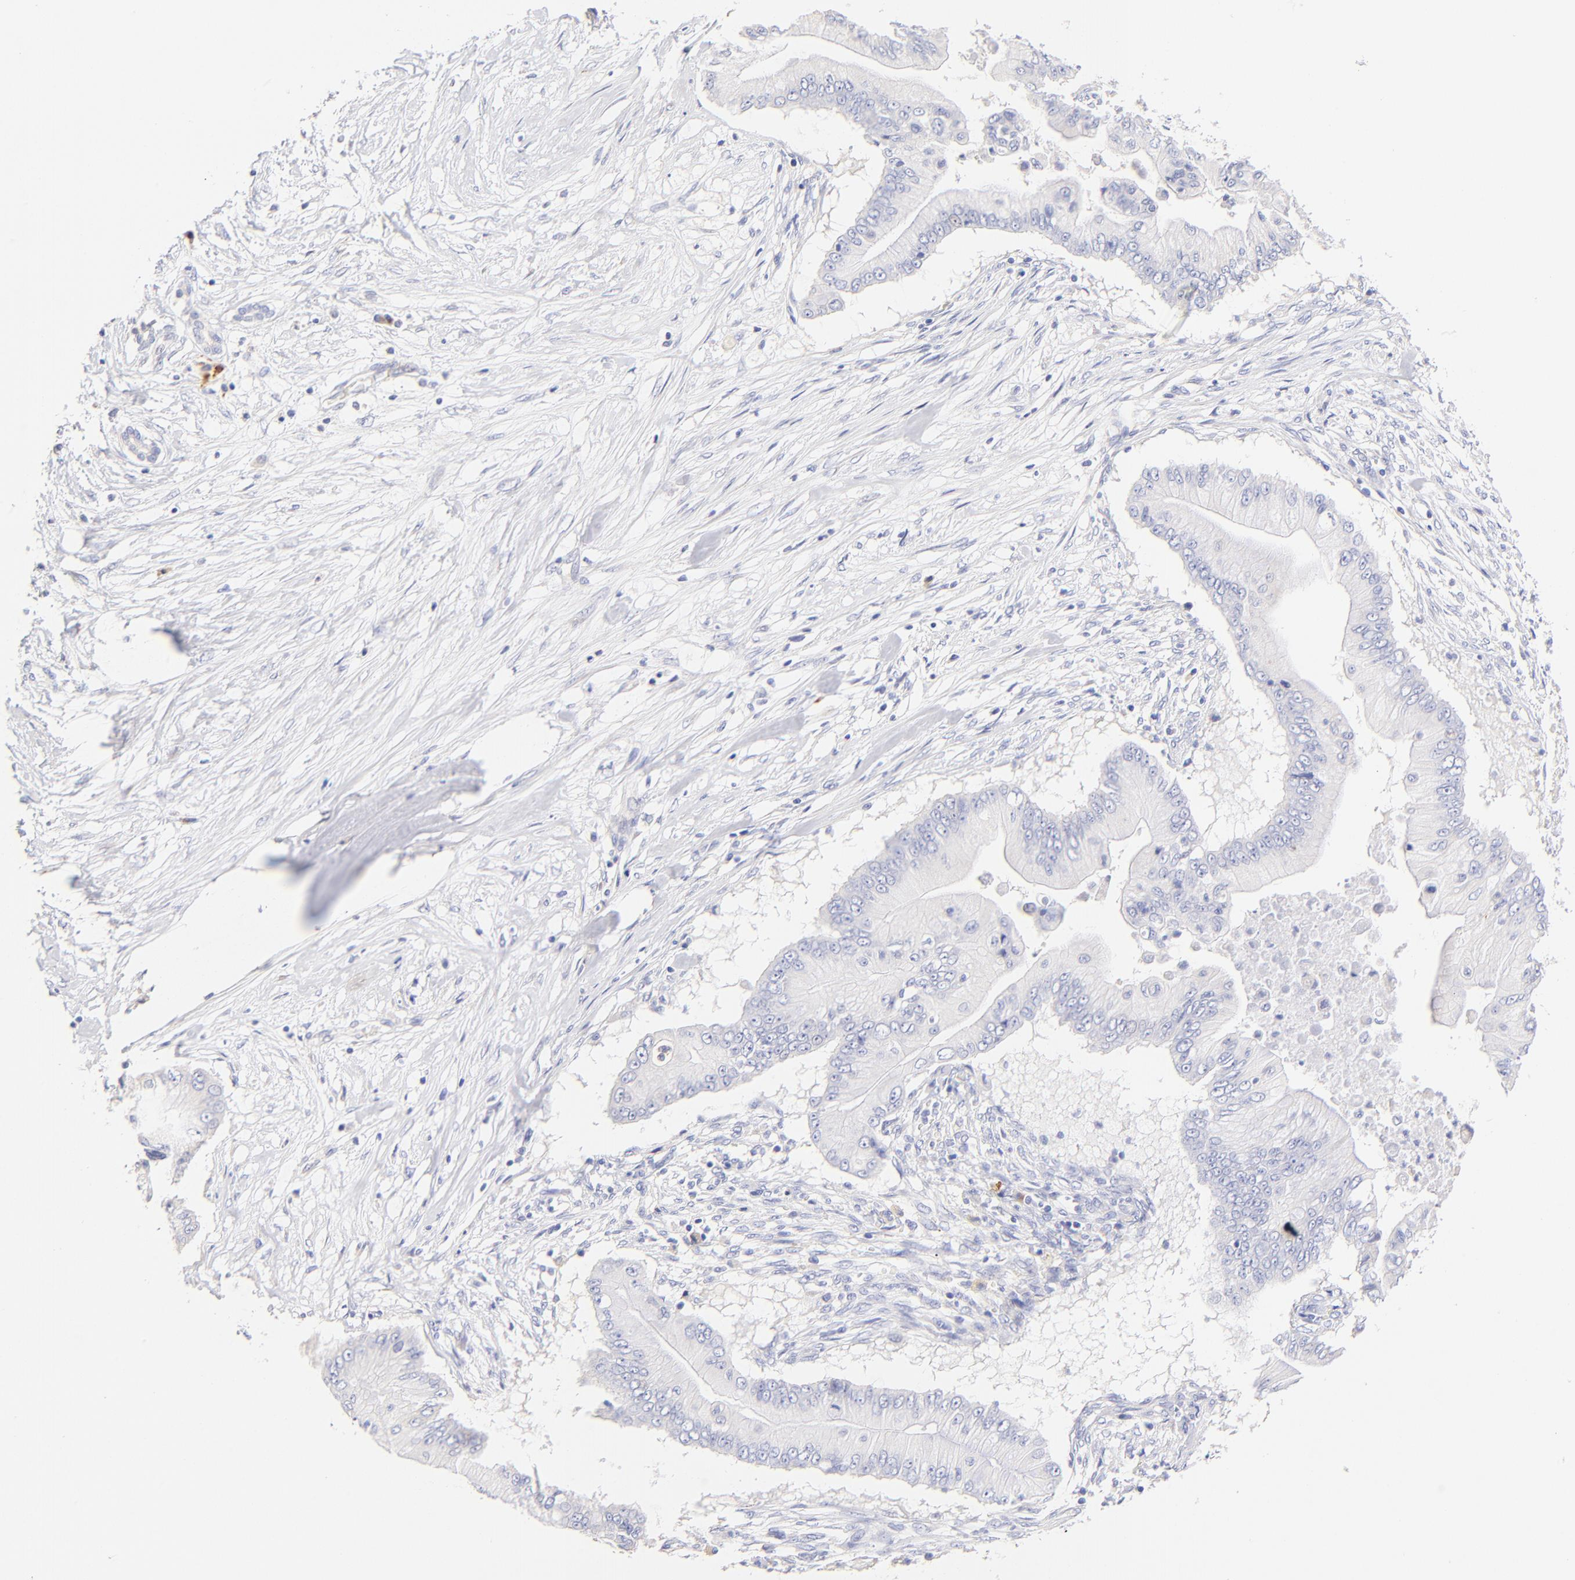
{"staining": {"intensity": "negative", "quantity": "none", "location": "none"}, "tissue": "pancreatic cancer", "cell_type": "Tumor cells", "image_type": "cancer", "snomed": [{"axis": "morphology", "description": "Adenocarcinoma, NOS"}, {"axis": "topography", "description": "Pancreas"}], "caption": "There is no significant staining in tumor cells of pancreatic cancer. (Immunohistochemistry, brightfield microscopy, high magnification).", "gene": "ASB9", "patient": {"sex": "male", "age": 62}}